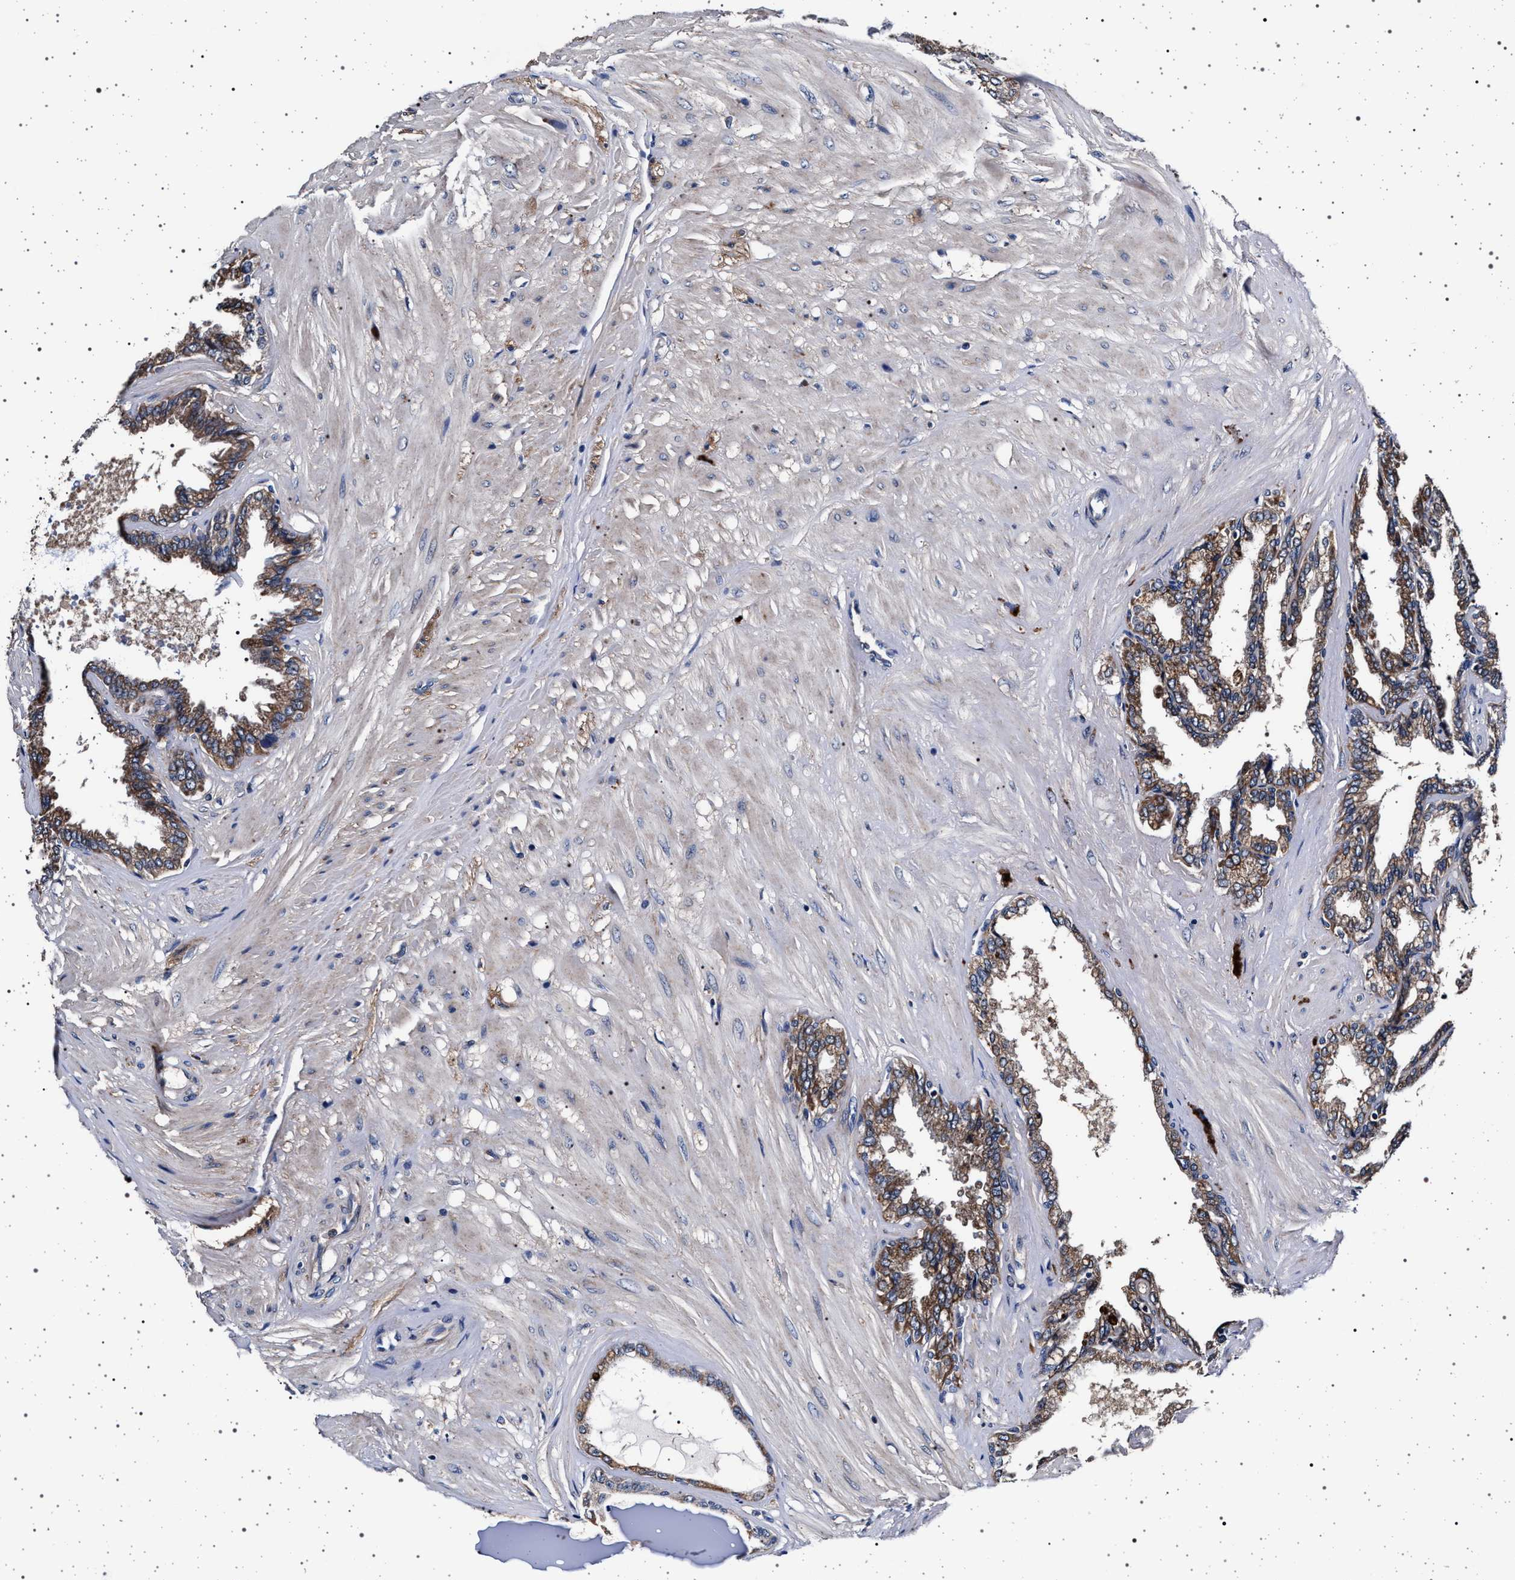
{"staining": {"intensity": "moderate", "quantity": ">75%", "location": "cytoplasmic/membranous"}, "tissue": "seminal vesicle", "cell_type": "Glandular cells", "image_type": "normal", "snomed": [{"axis": "morphology", "description": "Normal tissue, NOS"}, {"axis": "topography", "description": "Seminal veicle"}], "caption": "Human seminal vesicle stained with a brown dye reveals moderate cytoplasmic/membranous positive positivity in about >75% of glandular cells.", "gene": "MAP3K2", "patient": {"sex": "male", "age": 46}}